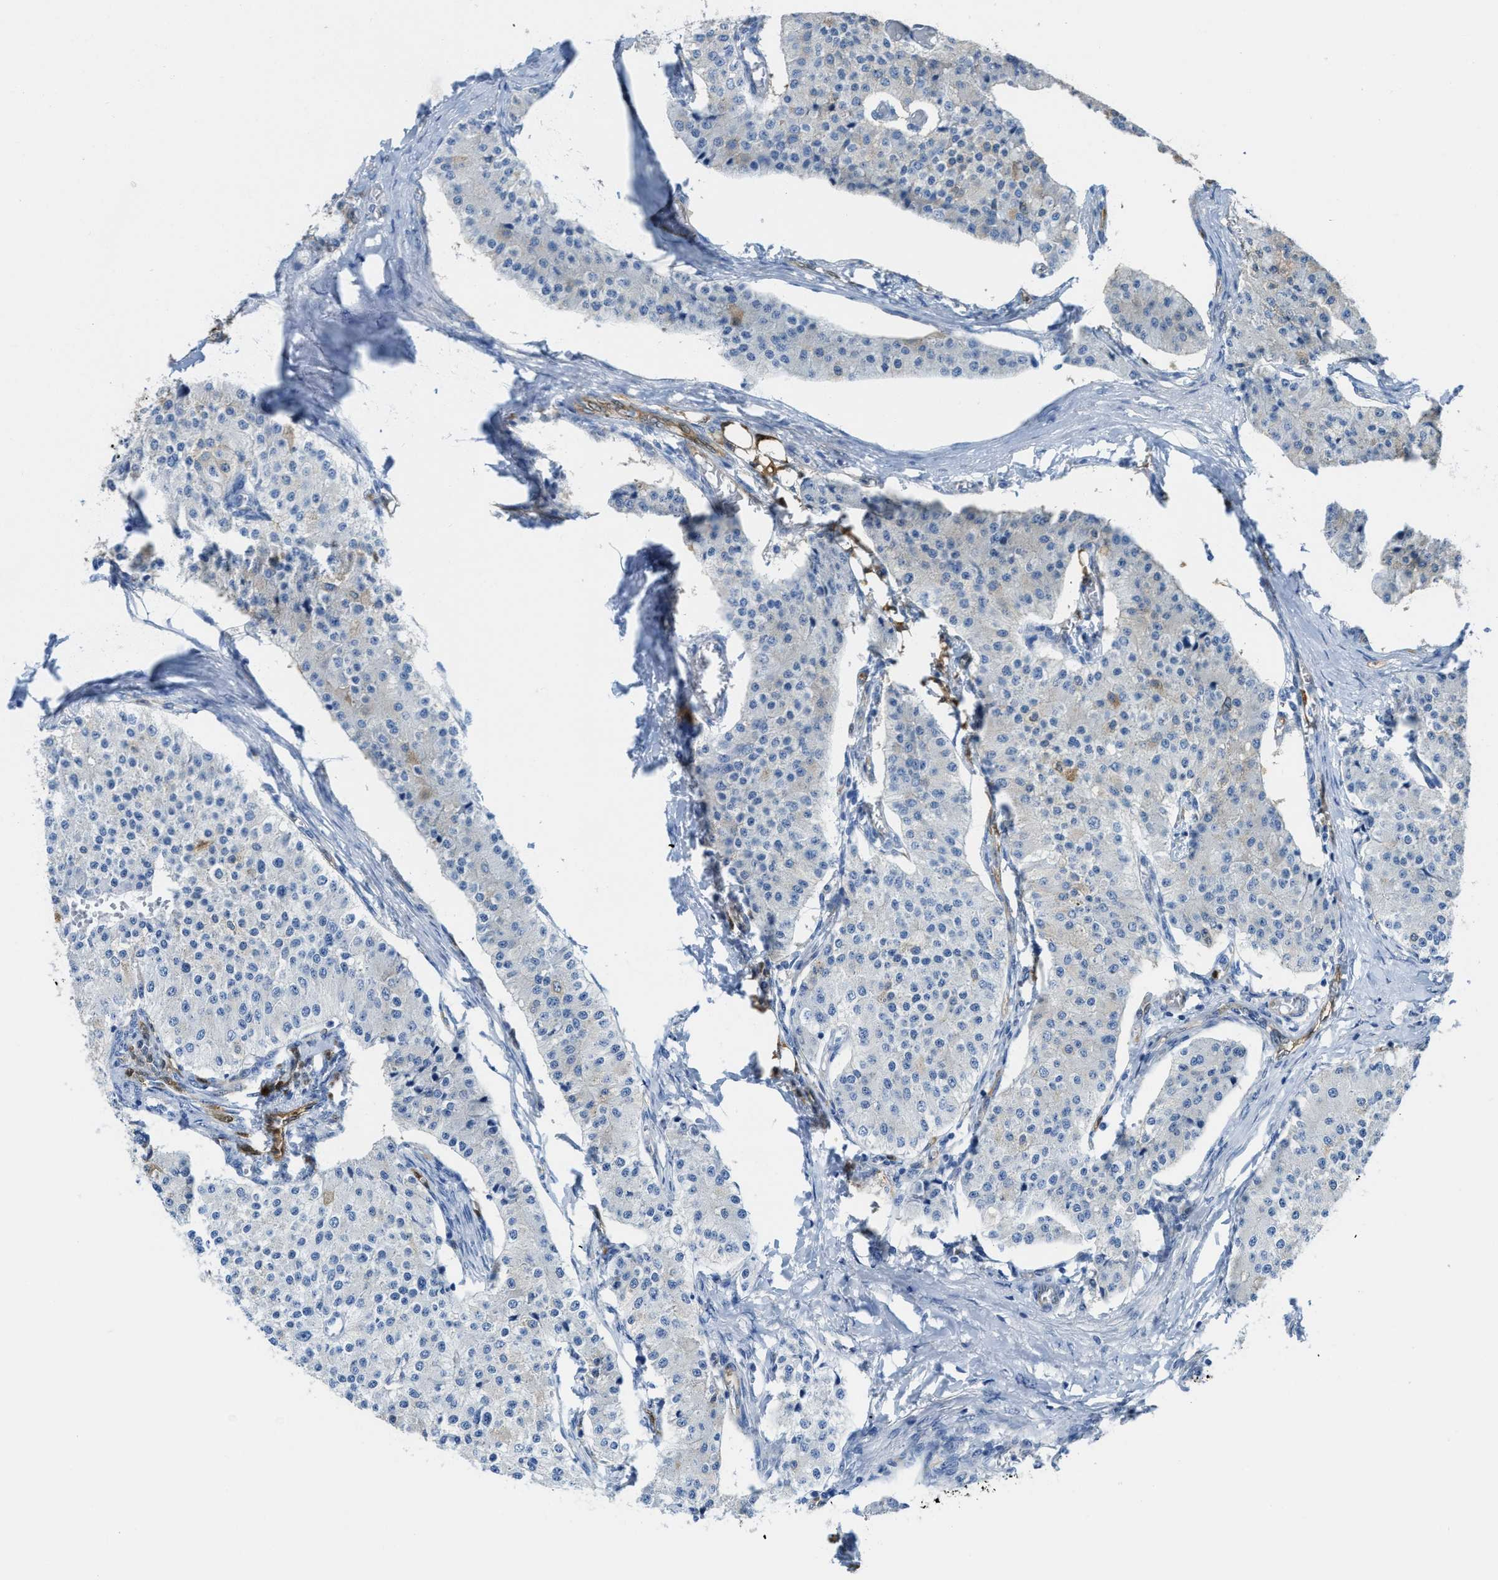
{"staining": {"intensity": "negative", "quantity": "none", "location": "none"}, "tissue": "carcinoid", "cell_type": "Tumor cells", "image_type": "cancer", "snomed": [{"axis": "morphology", "description": "Carcinoid, malignant, NOS"}, {"axis": "topography", "description": "Colon"}], "caption": "This is an immunohistochemistry (IHC) histopathology image of carcinoid. There is no expression in tumor cells.", "gene": "ASS1", "patient": {"sex": "female", "age": 52}}